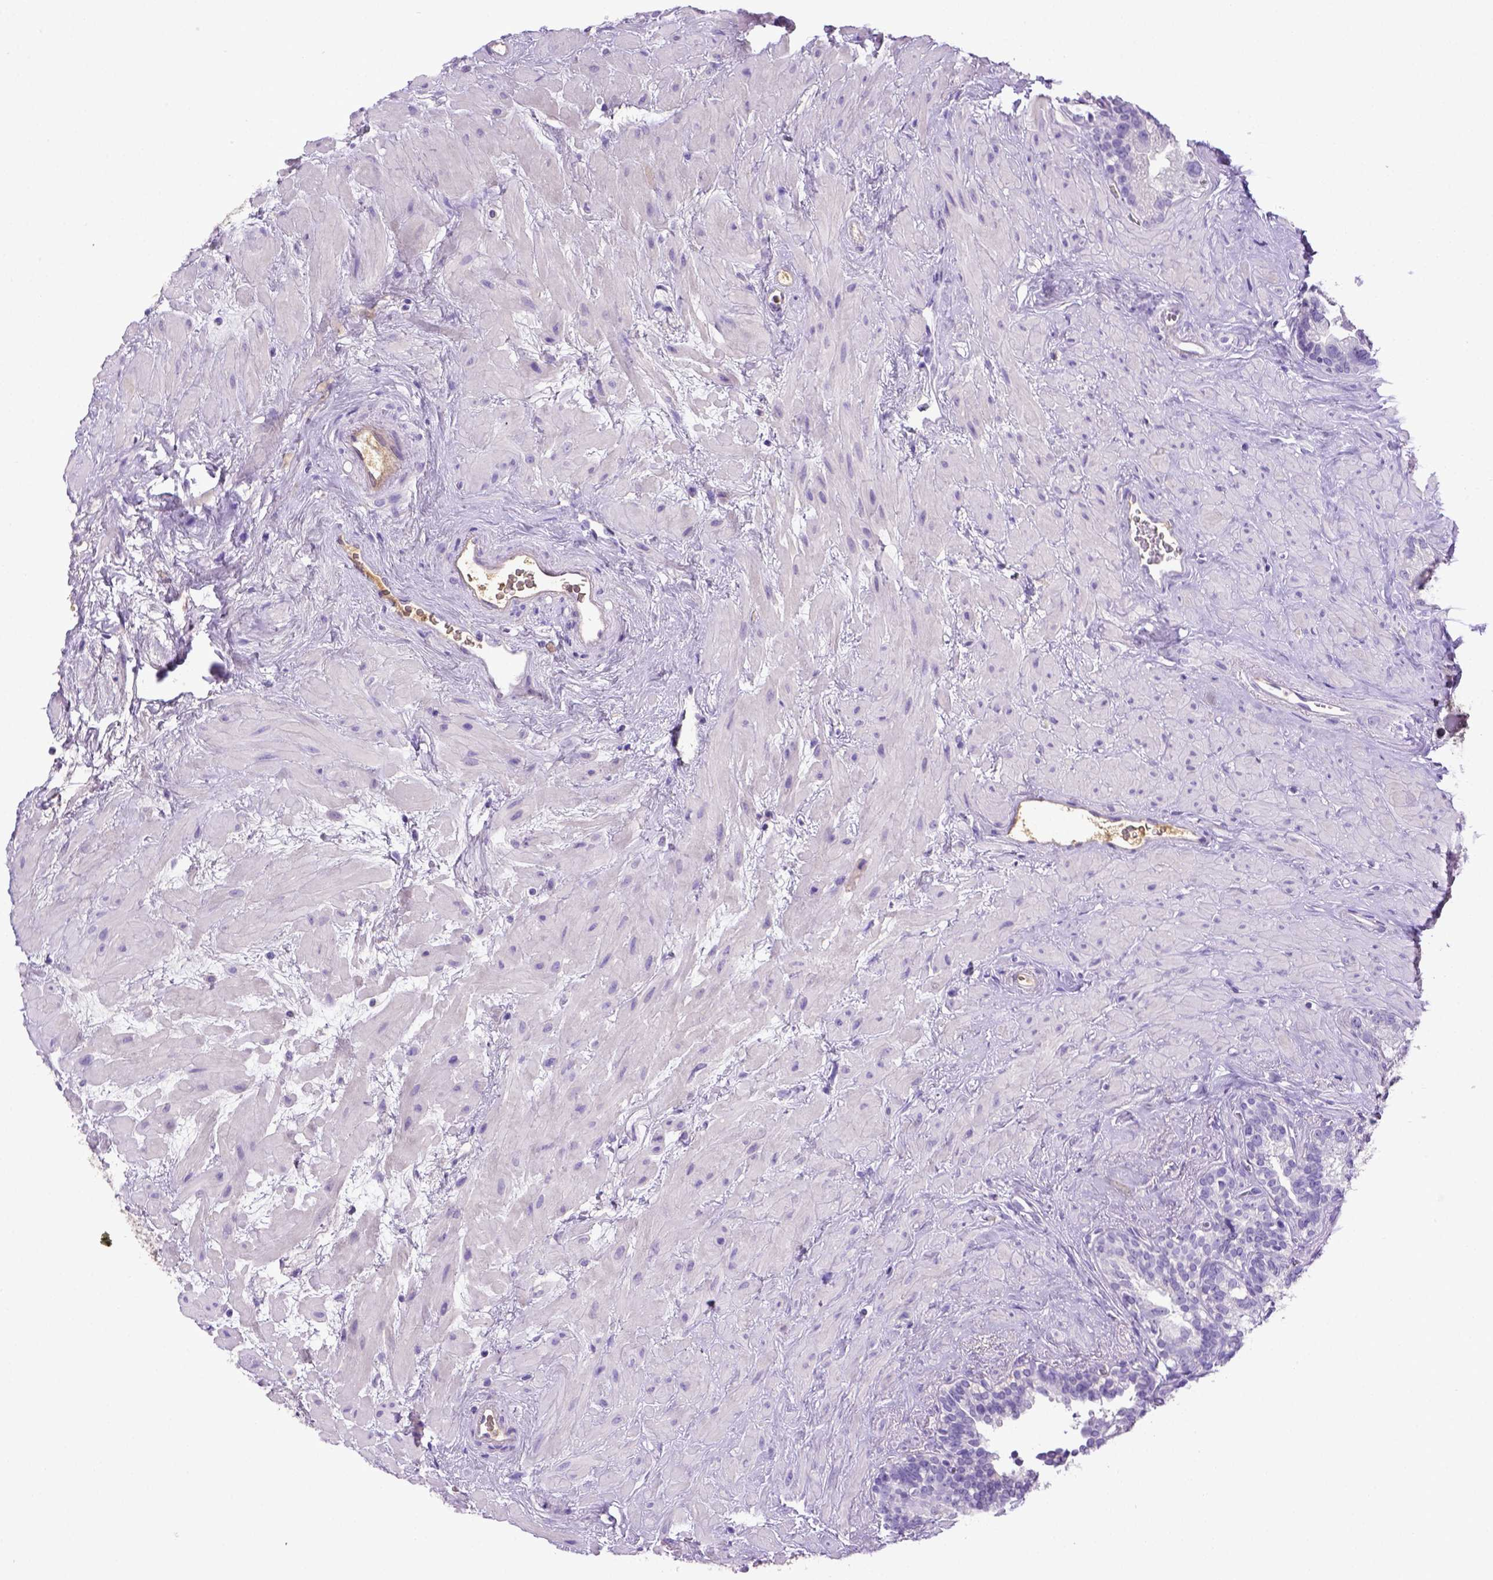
{"staining": {"intensity": "negative", "quantity": "none", "location": "none"}, "tissue": "seminal vesicle", "cell_type": "Glandular cells", "image_type": "normal", "snomed": [{"axis": "morphology", "description": "Normal tissue, NOS"}, {"axis": "topography", "description": "Seminal veicle"}], "caption": "IHC of unremarkable seminal vesicle demonstrates no positivity in glandular cells.", "gene": "ITIH4", "patient": {"sex": "male", "age": 71}}